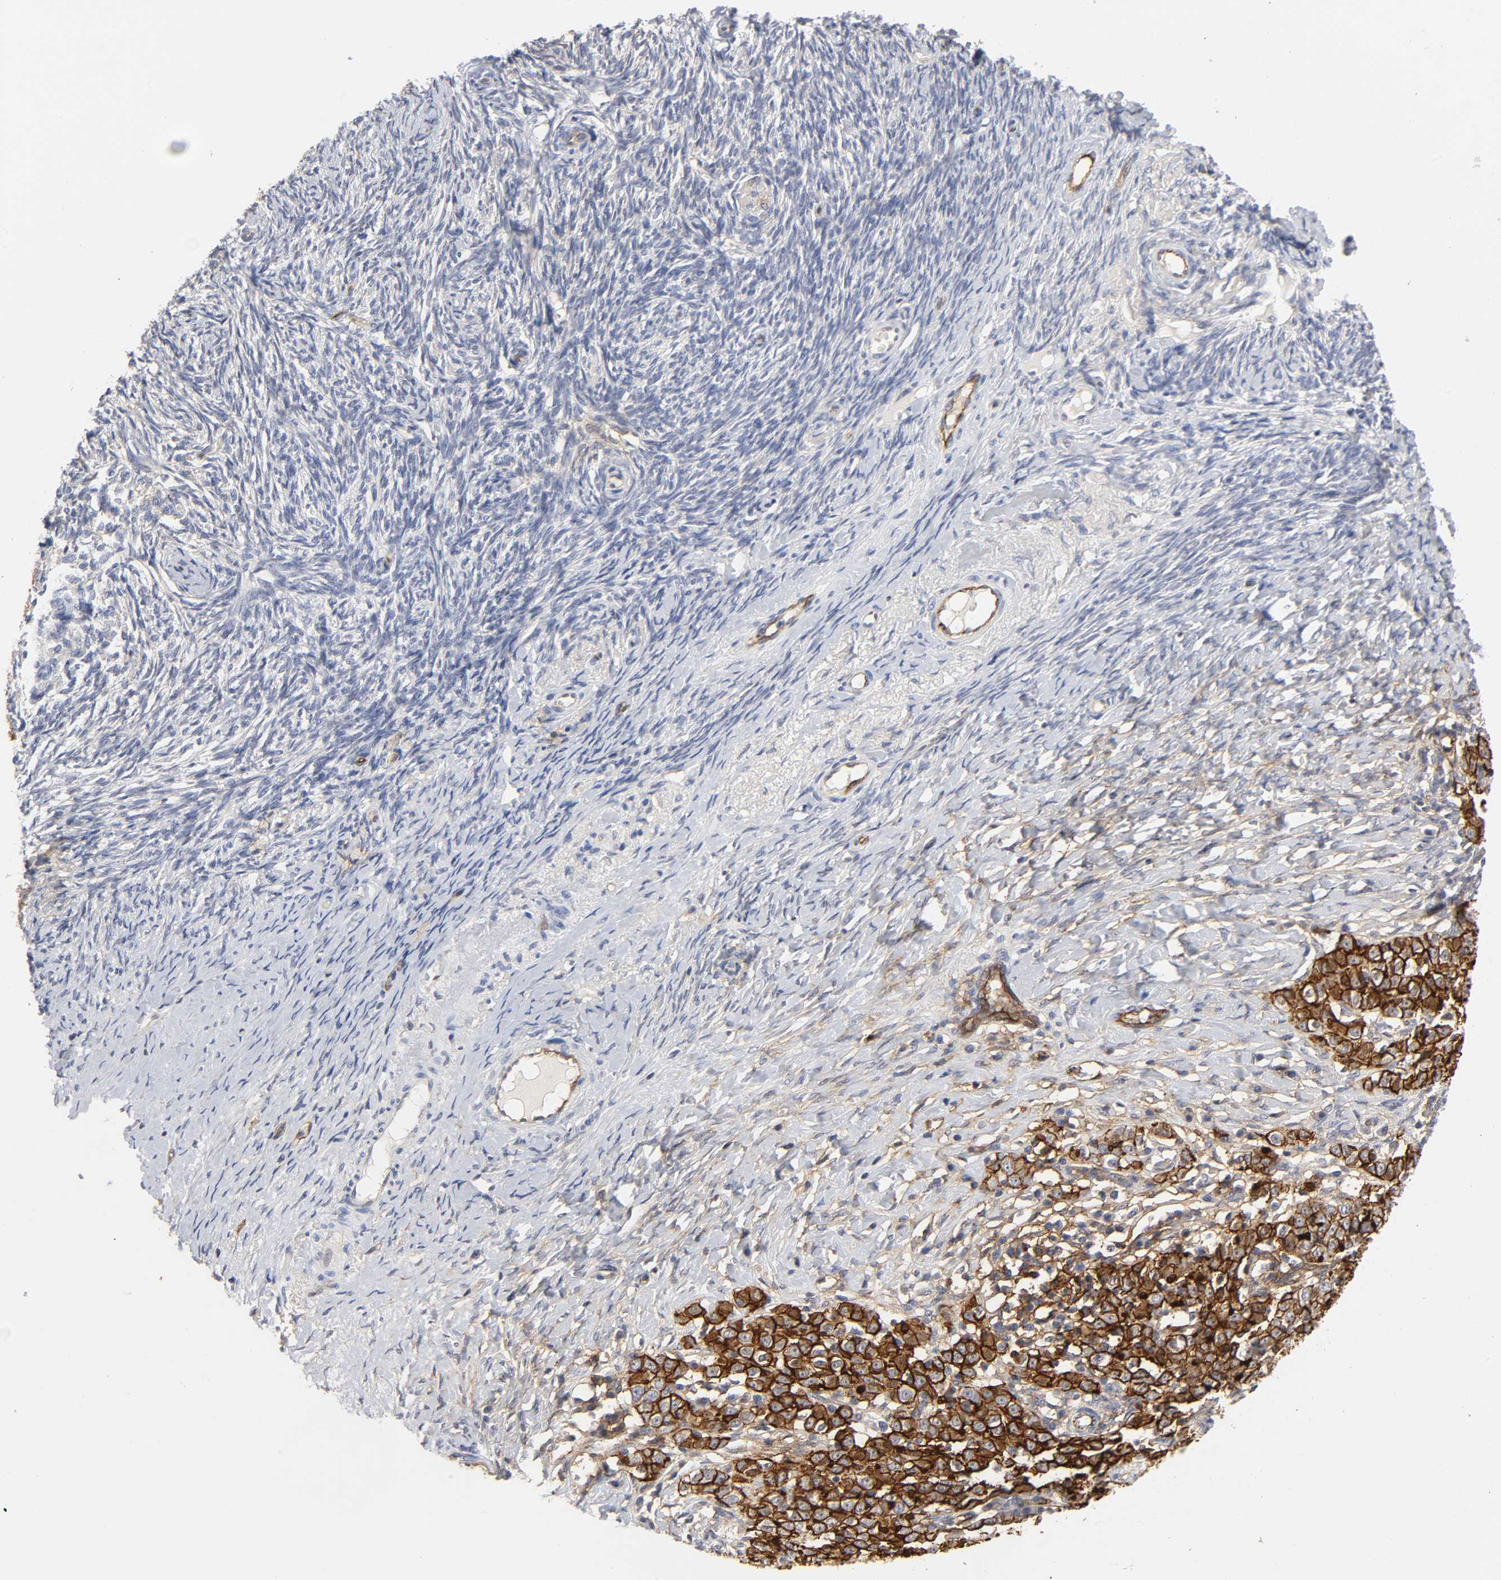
{"staining": {"intensity": "strong", "quantity": ">75%", "location": "cytoplasmic/membranous"}, "tissue": "ovarian cancer", "cell_type": "Tumor cells", "image_type": "cancer", "snomed": [{"axis": "morphology", "description": "Normal tissue, NOS"}, {"axis": "morphology", "description": "Cystadenocarcinoma, serous, NOS"}, {"axis": "topography", "description": "Ovary"}], "caption": "Immunohistochemical staining of ovarian cancer (serous cystadenocarcinoma) reveals strong cytoplasmic/membranous protein positivity in about >75% of tumor cells. (DAB (3,3'-diaminobenzidine) IHC with brightfield microscopy, high magnification).", "gene": "ICAM1", "patient": {"sex": "female", "age": 62}}